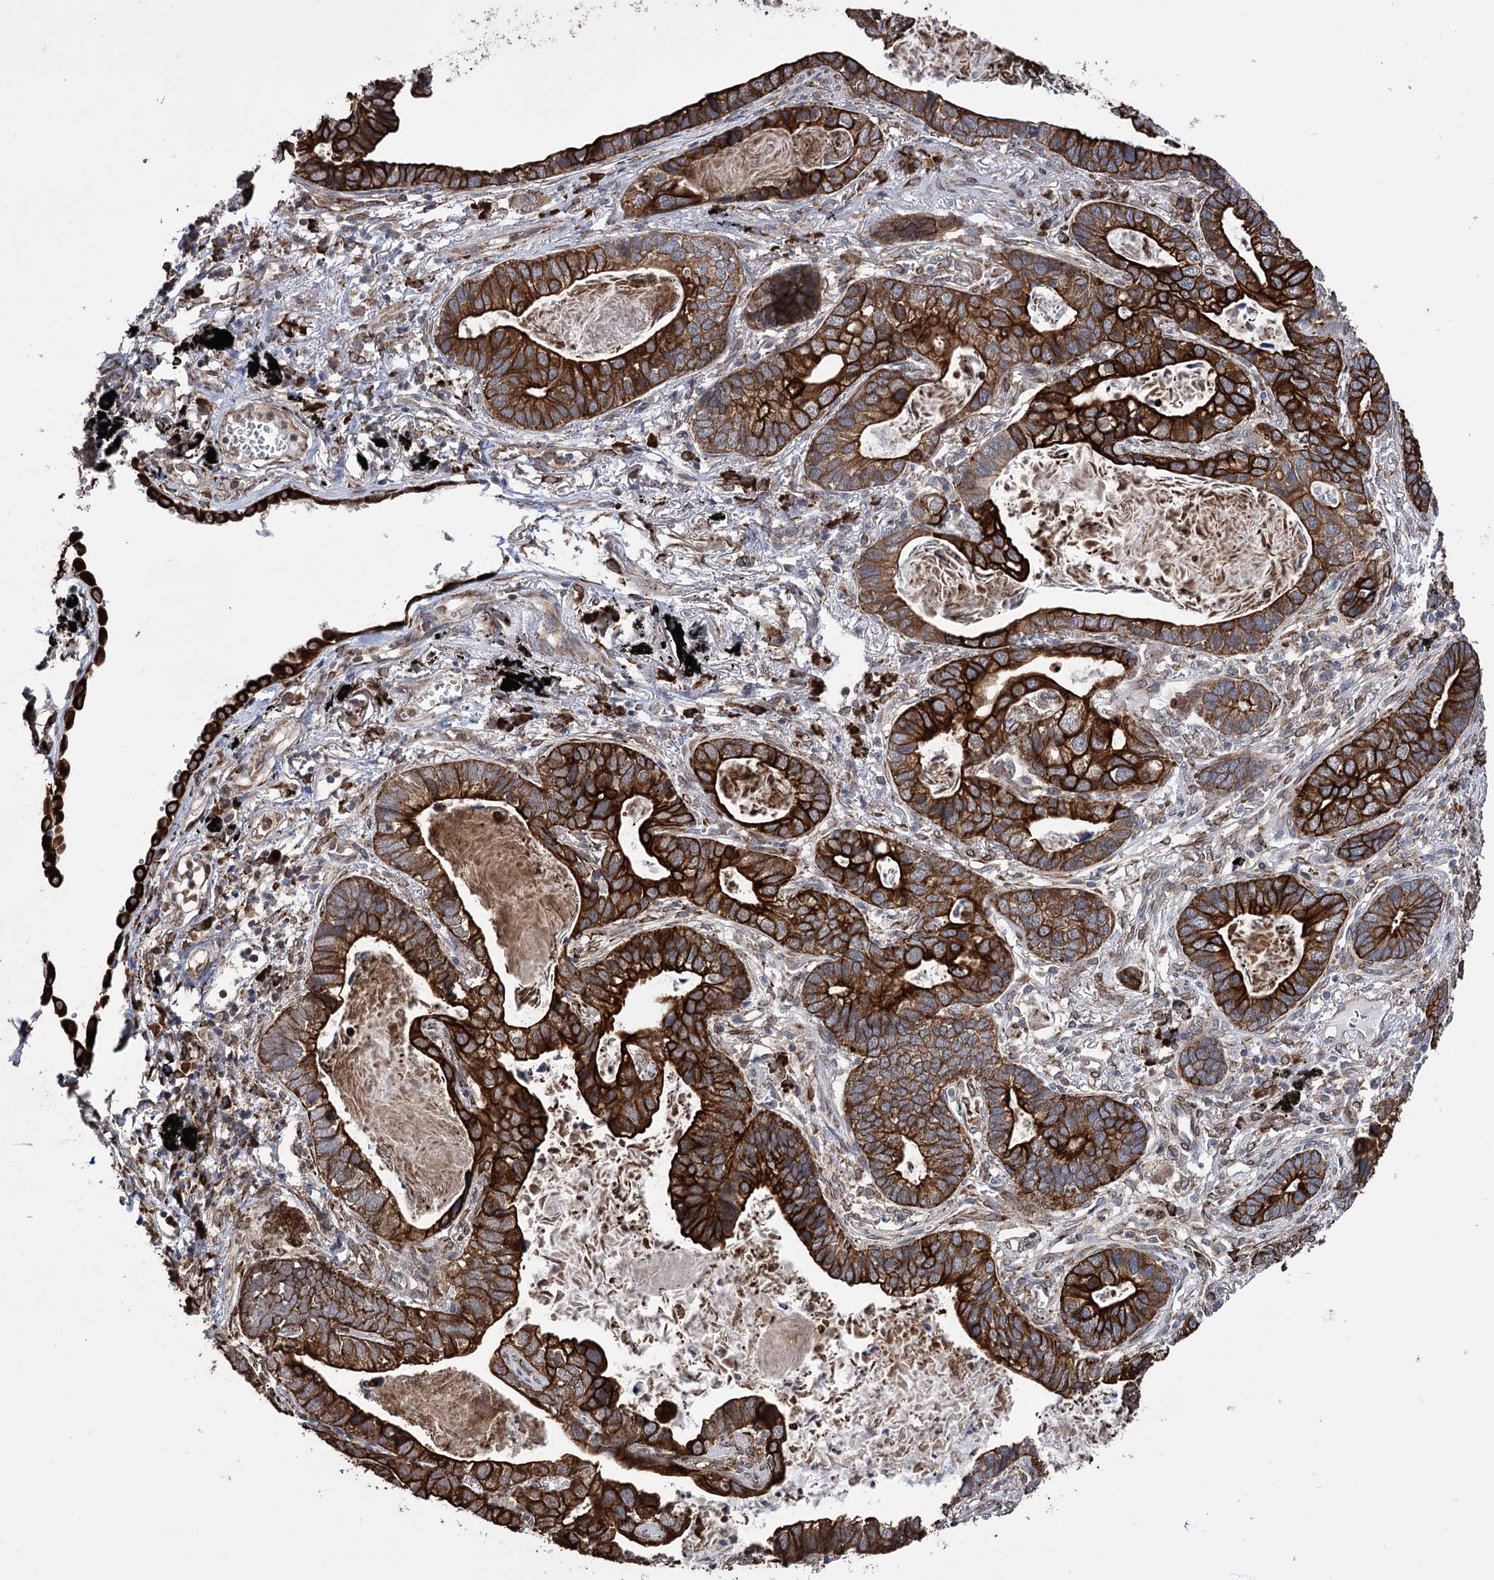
{"staining": {"intensity": "strong", "quantity": ">75%", "location": "cytoplasmic/membranous"}, "tissue": "lung cancer", "cell_type": "Tumor cells", "image_type": "cancer", "snomed": [{"axis": "morphology", "description": "Adenocarcinoma, NOS"}, {"axis": "topography", "description": "Lung"}], "caption": "The immunohistochemical stain shows strong cytoplasmic/membranous staining in tumor cells of adenocarcinoma (lung) tissue.", "gene": "CDAN1", "patient": {"sex": "male", "age": 67}}